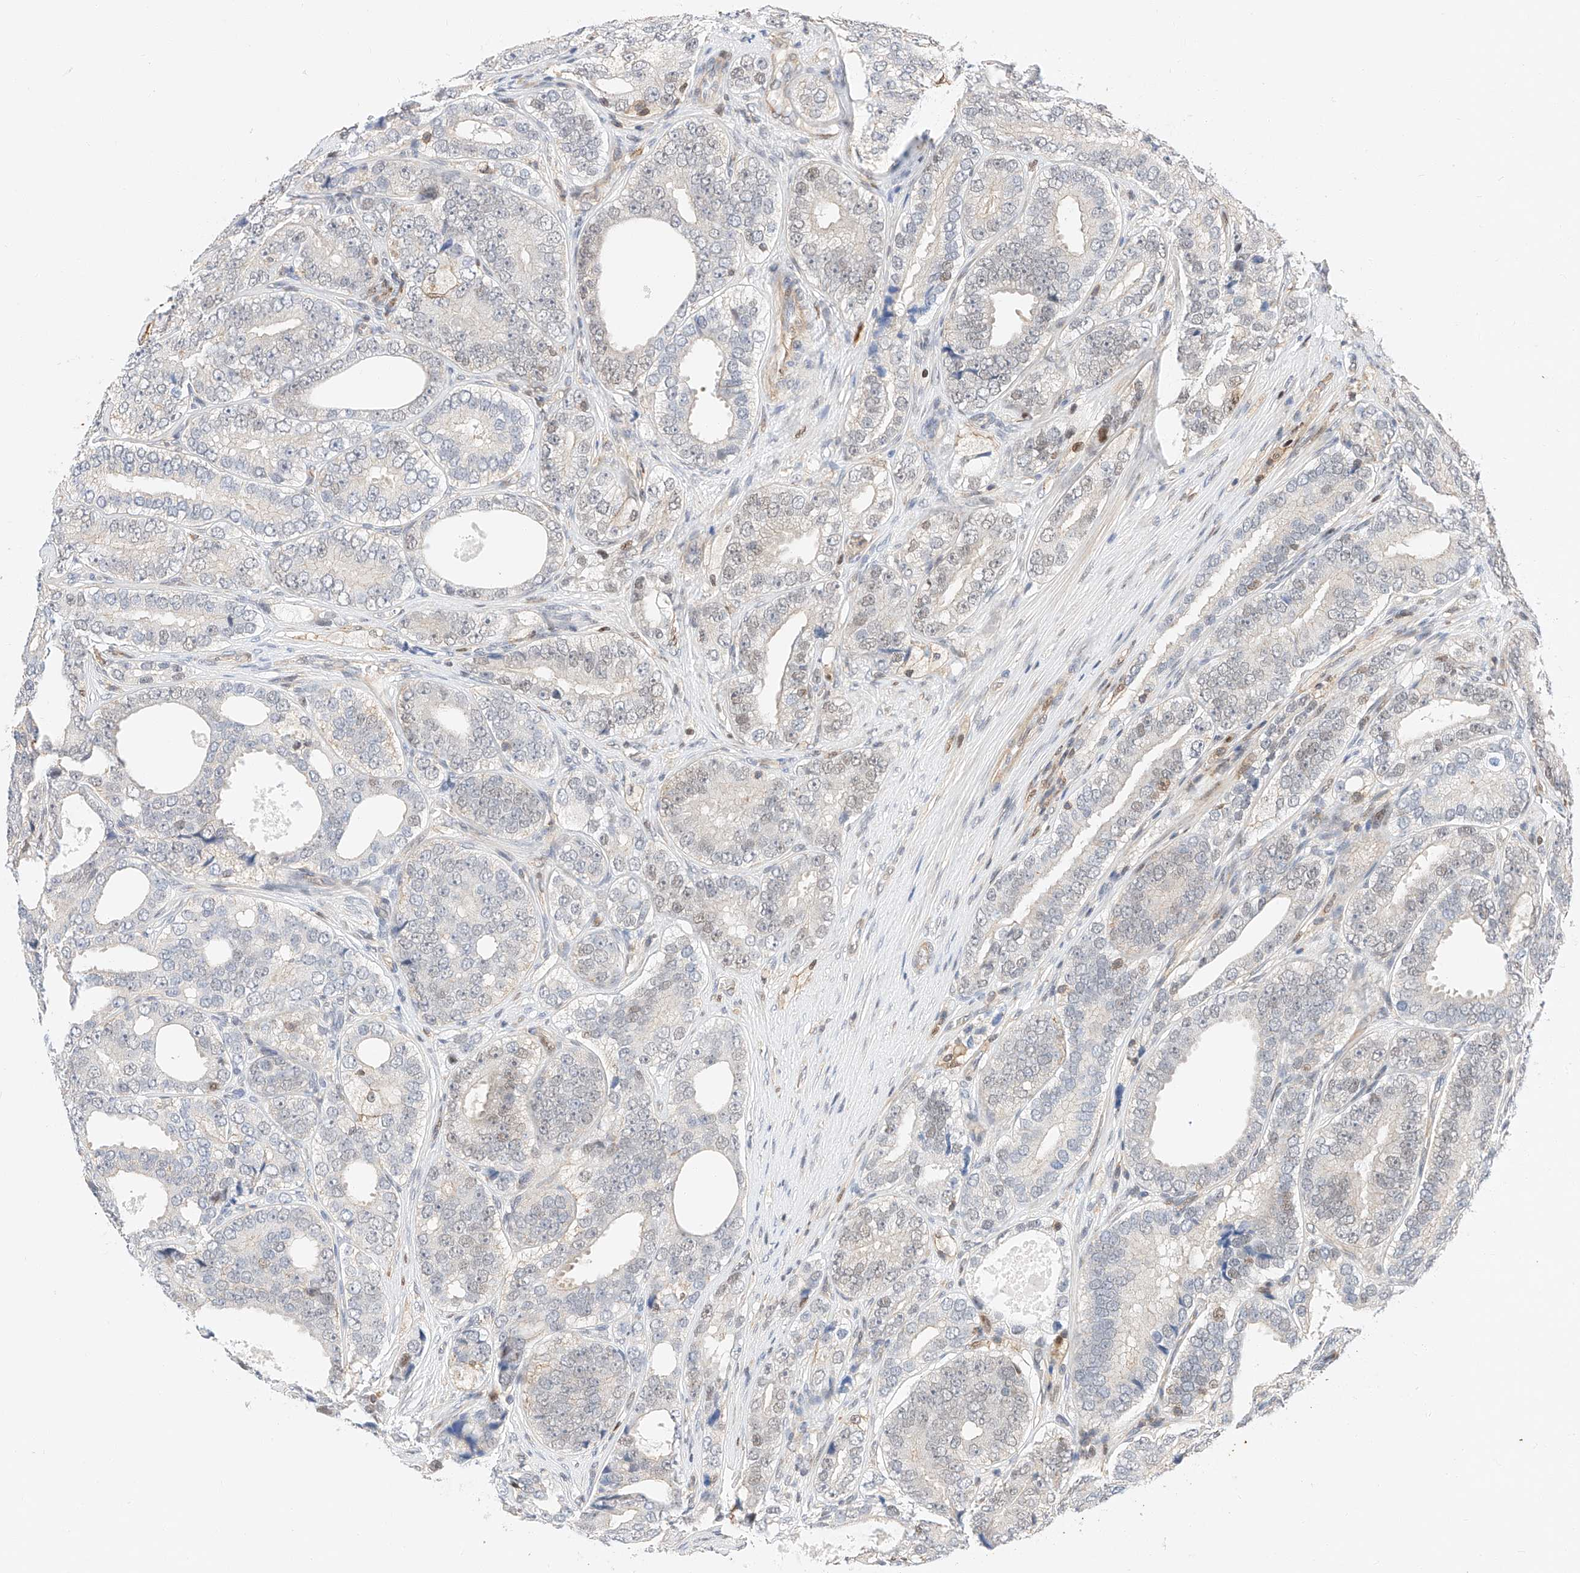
{"staining": {"intensity": "negative", "quantity": "none", "location": "none"}, "tissue": "prostate cancer", "cell_type": "Tumor cells", "image_type": "cancer", "snomed": [{"axis": "morphology", "description": "Adenocarcinoma, High grade"}, {"axis": "topography", "description": "Prostate"}], "caption": "Immunohistochemical staining of human prostate high-grade adenocarcinoma shows no significant expression in tumor cells.", "gene": "HDAC9", "patient": {"sex": "male", "age": 56}}